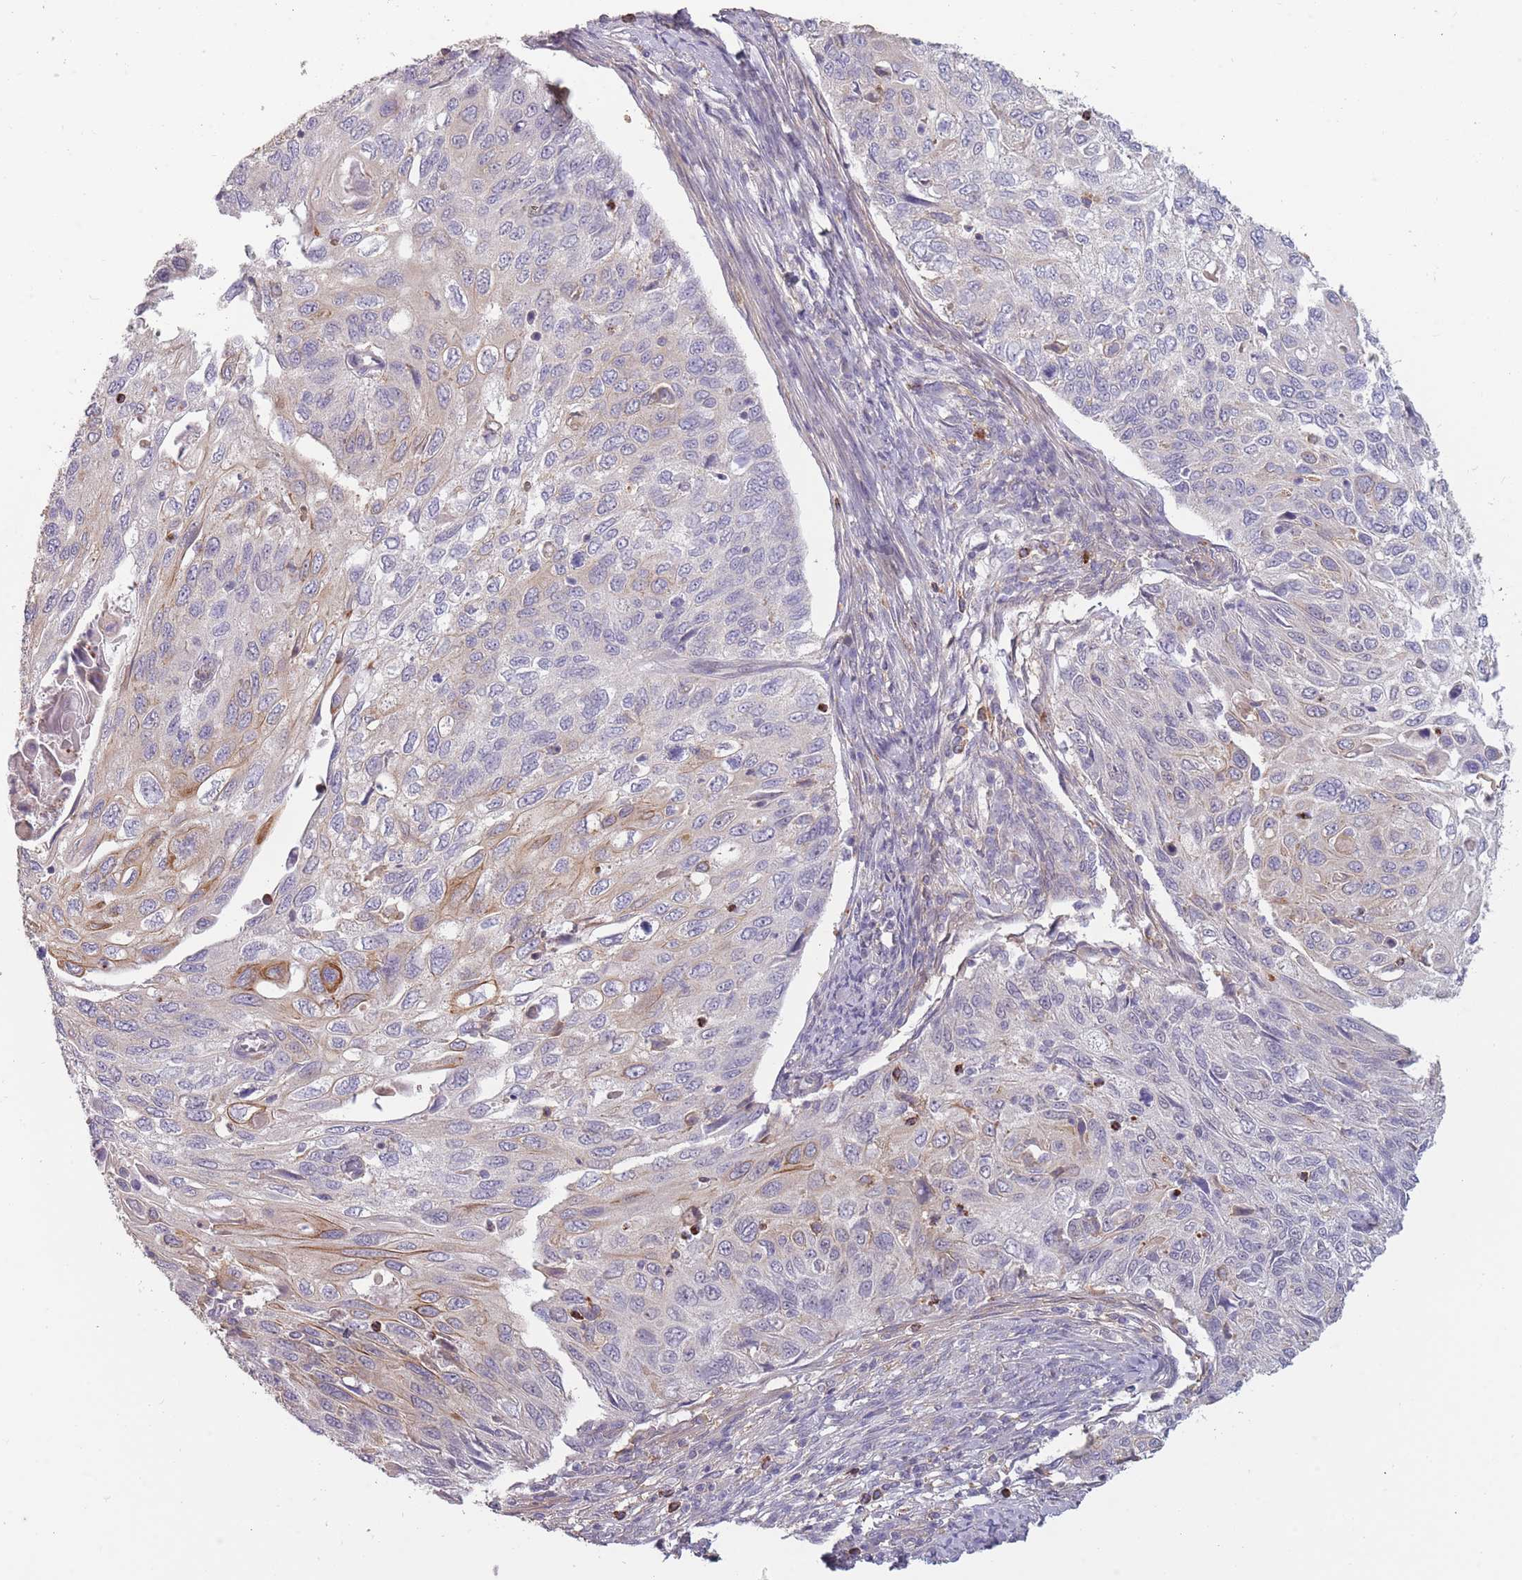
{"staining": {"intensity": "moderate", "quantity": "<25%", "location": "cytoplasmic/membranous"}, "tissue": "cervical cancer", "cell_type": "Tumor cells", "image_type": "cancer", "snomed": [{"axis": "morphology", "description": "Squamous cell carcinoma, NOS"}, {"axis": "topography", "description": "Cervix"}], "caption": "Cervical cancer (squamous cell carcinoma) stained with DAB (3,3'-diaminobenzidine) immunohistochemistry displays low levels of moderate cytoplasmic/membranous staining in about <25% of tumor cells.", "gene": "TET3", "patient": {"sex": "female", "age": 70}}